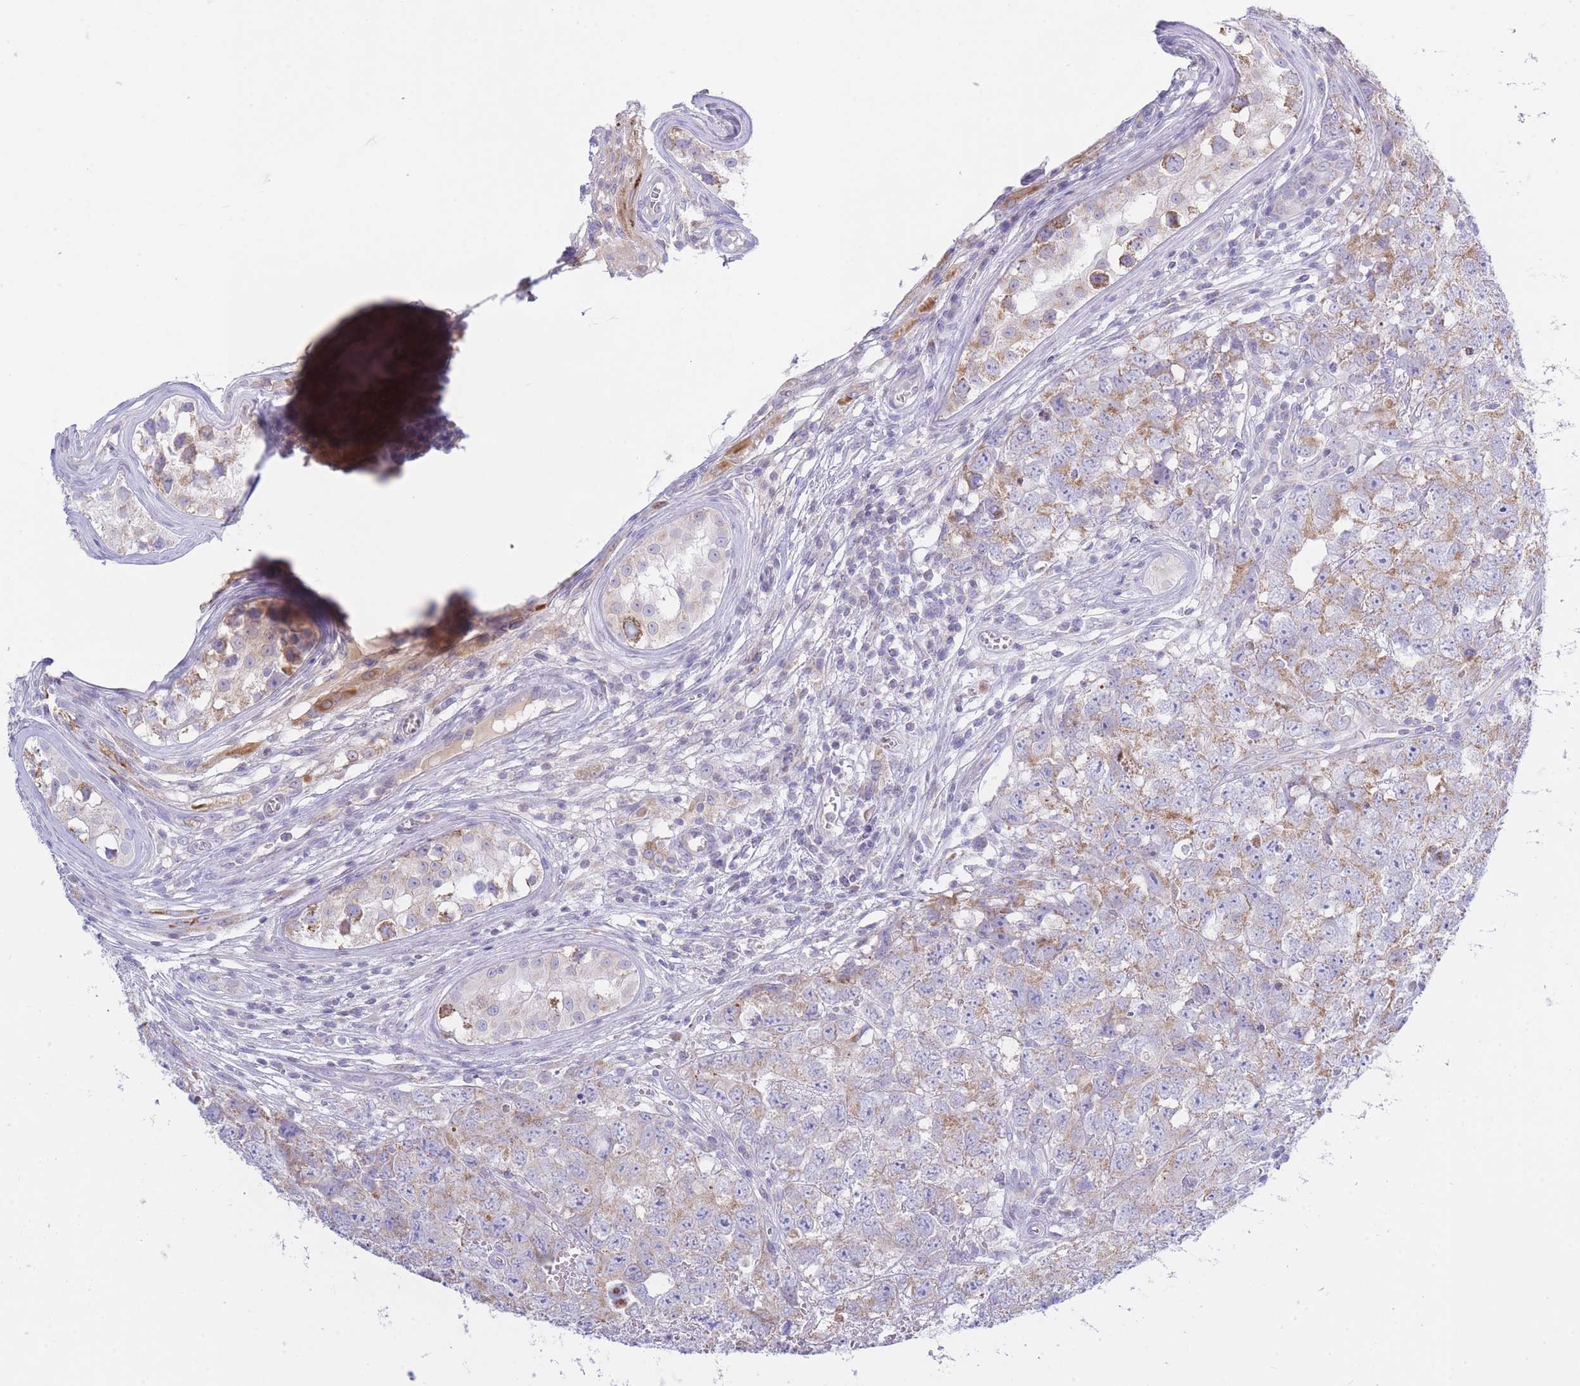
{"staining": {"intensity": "weak", "quantity": ">75%", "location": "cytoplasmic/membranous"}, "tissue": "testis cancer", "cell_type": "Tumor cells", "image_type": "cancer", "snomed": [{"axis": "morphology", "description": "Carcinoma, Embryonal, NOS"}, {"axis": "topography", "description": "Testis"}], "caption": "This image reveals IHC staining of testis embryonal carcinoma, with low weak cytoplasmic/membranous positivity in approximately >75% of tumor cells.", "gene": "NANP", "patient": {"sex": "male", "age": 22}}